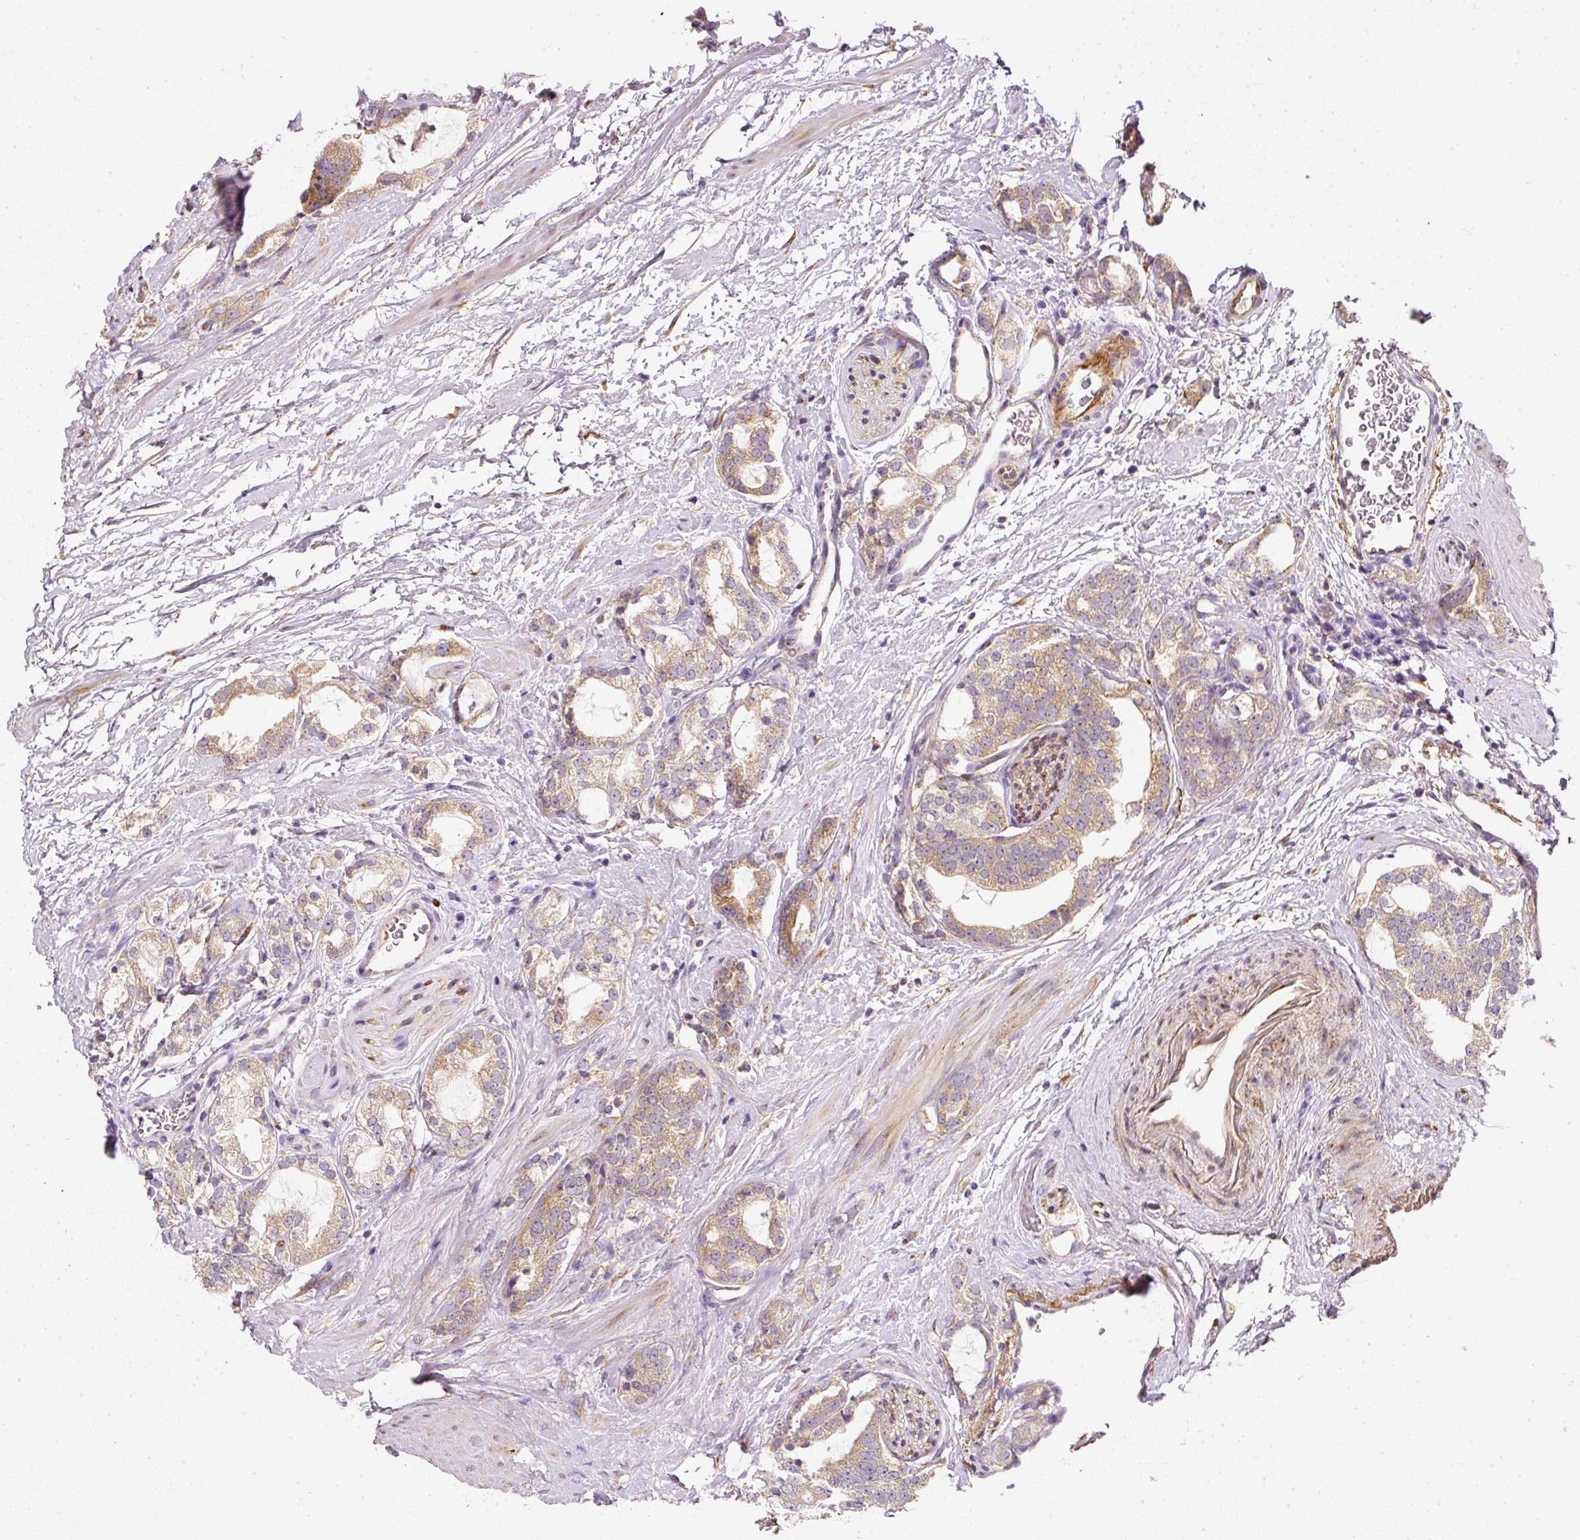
{"staining": {"intensity": "weak", "quantity": ">75%", "location": "cytoplasmic/membranous"}, "tissue": "prostate cancer", "cell_type": "Tumor cells", "image_type": "cancer", "snomed": [{"axis": "morphology", "description": "Adenocarcinoma, High grade"}, {"axis": "topography", "description": "Prostate"}], "caption": "IHC histopathology image of neoplastic tissue: prostate cancer (high-grade adenocarcinoma) stained using immunohistochemistry (IHC) exhibits low levels of weak protein expression localized specifically in the cytoplasmic/membranous of tumor cells, appearing as a cytoplasmic/membranous brown color.", "gene": "RNF167", "patient": {"sex": "male", "age": 64}}